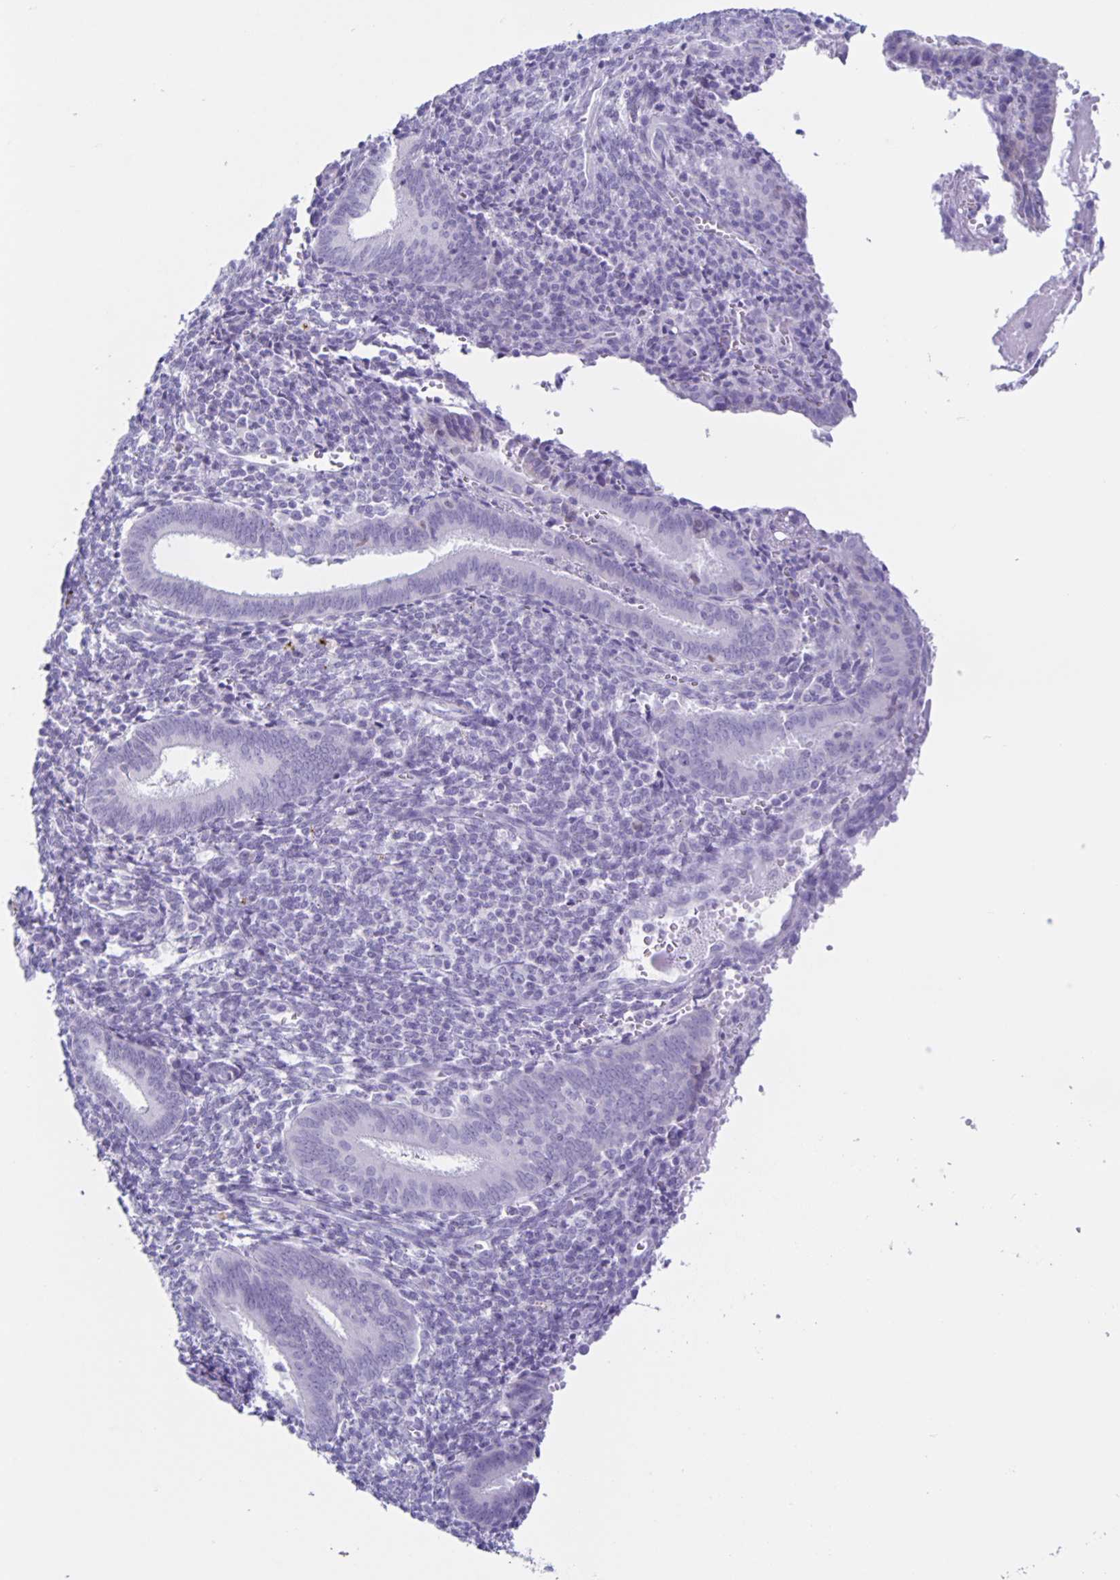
{"staining": {"intensity": "negative", "quantity": "none", "location": "none"}, "tissue": "endometrium", "cell_type": "Cells in endometrial stroma", "image_type": "normal", "snomed": [{"axis": "morphology", "description": "Normal tissue, NOS"}, {"axis": "topography", "description": "Endometrium"}], "caption": "This is an immunohistochemistry (IHC) micrograph of unremarkable human endometrium. There is no expression in cells in endometrial stroma.", "gene": "CT45A10", "patient": {"sex": "female", "age": 41}}